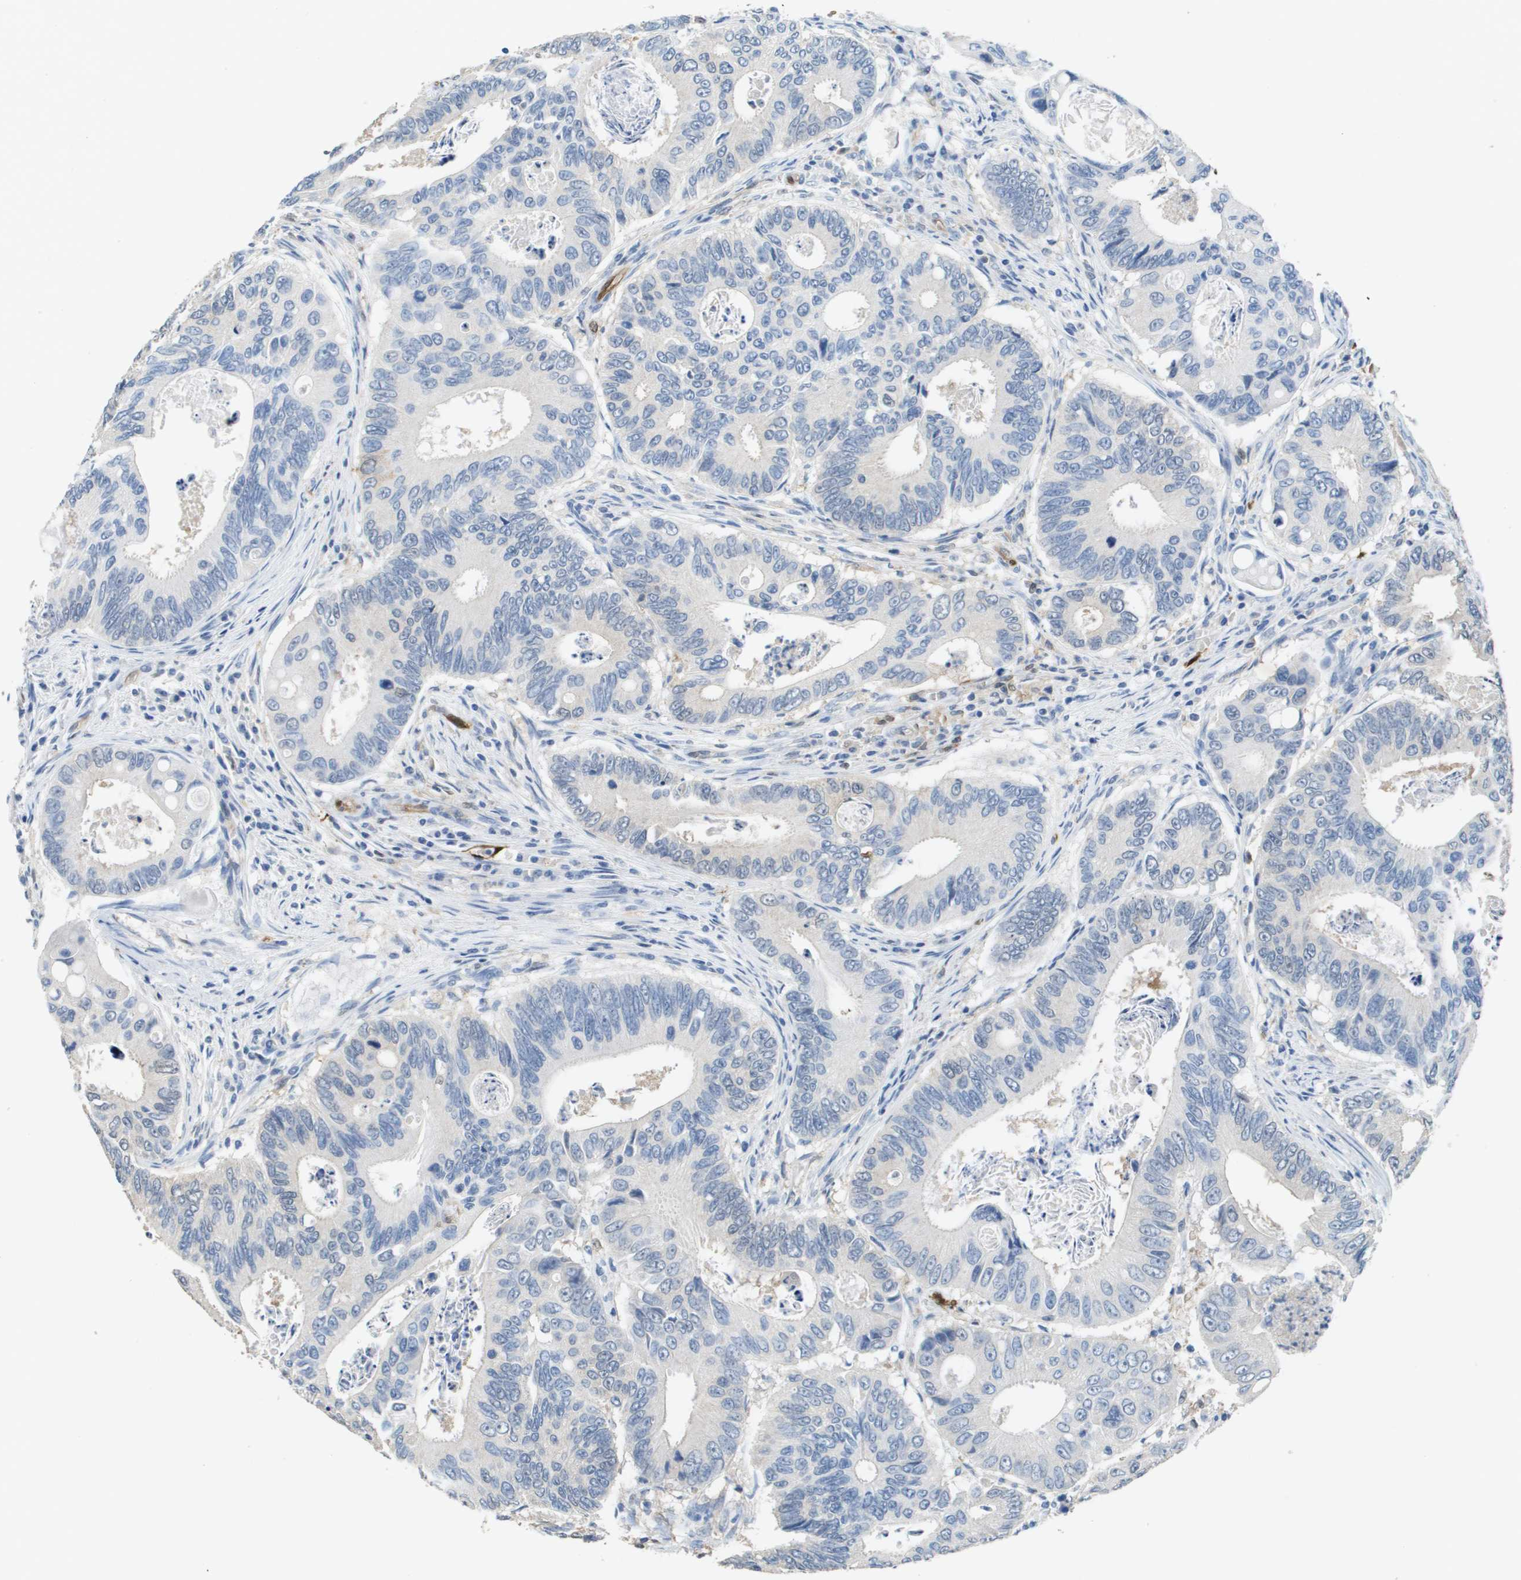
{"staining": {"intensity": "negative", "quantity": "none", "location": "none"}, "tissue": "colorectal cancer", "cell_type": "Tumor cells", "image_type": "cancer", "snomed": [{"axis": "morphology", "description": "Inflammation, NOS"}, {"axis": "morphology", "description": "Adenocarcinoma, NOS"}, {"axis": "topography", "description": "Colon"}], "caption": "The IHC micrograph has no significant expression in tumor cells of colorectal cancer (adenocarcinoma) tissue.", "gene": "FABP5", "patient": {"sex": "male", "age": 72}}